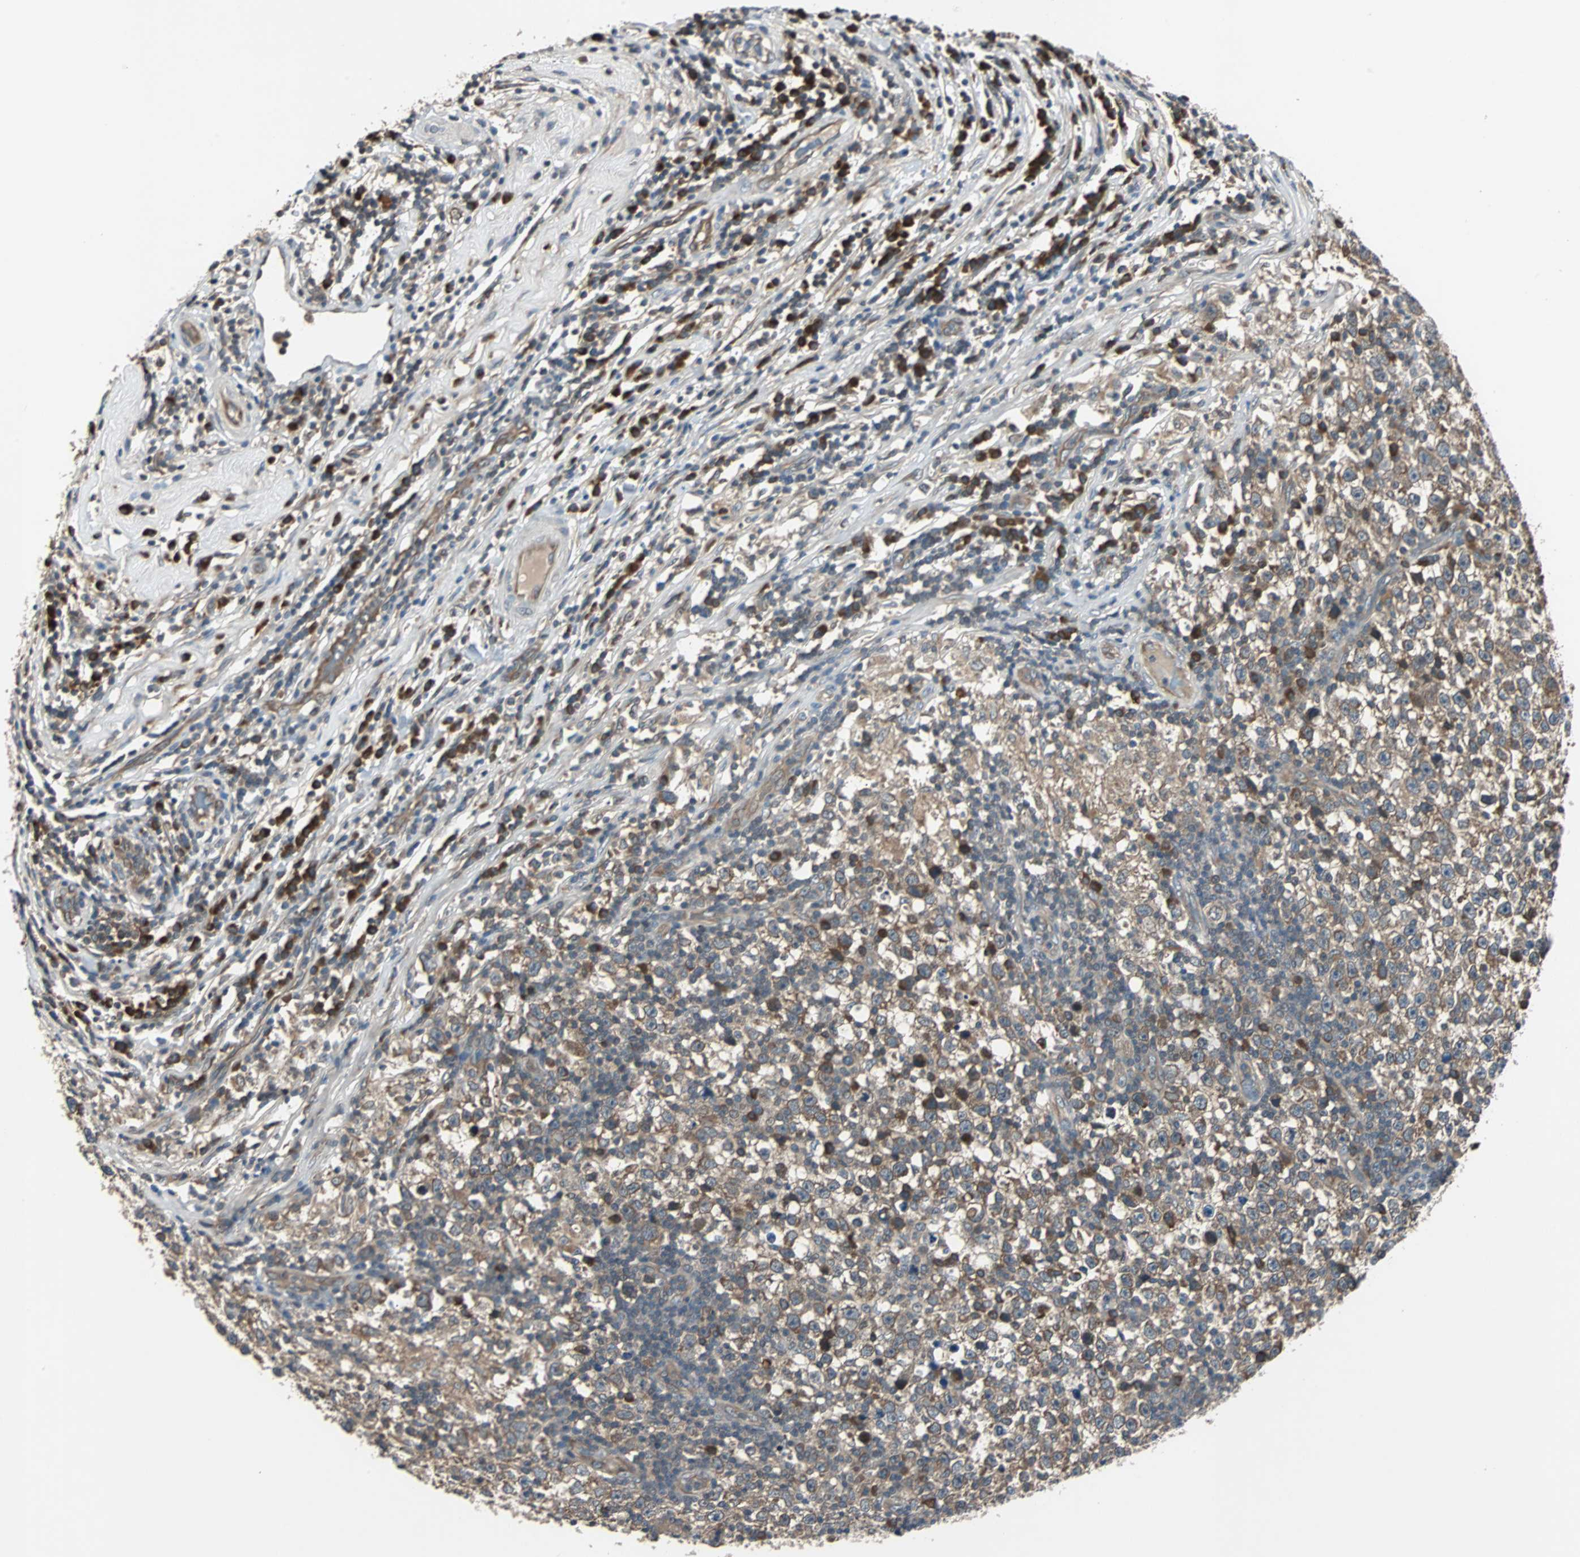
{"staining": {"intensity": "moderate", "quantity": ">75%", "location": "cytoplasmic/membranous"}, "tissue": "testis cancer", "cell_type": "Tumor cells", "image_type": "cancer", "snomed": [{"axis": "morphology", "description": "Seminoma, NOS"}, {"axis": "topography", "description": "Testis"}], "caption": "DAB immunohistochemical staining of human testis cancer reveals moderate cytoplasmic/membranous protein positivity in approximately >75% of tumor cells.", "gene": "ARF1", "patient": {"sex": "male", "age": 43}}